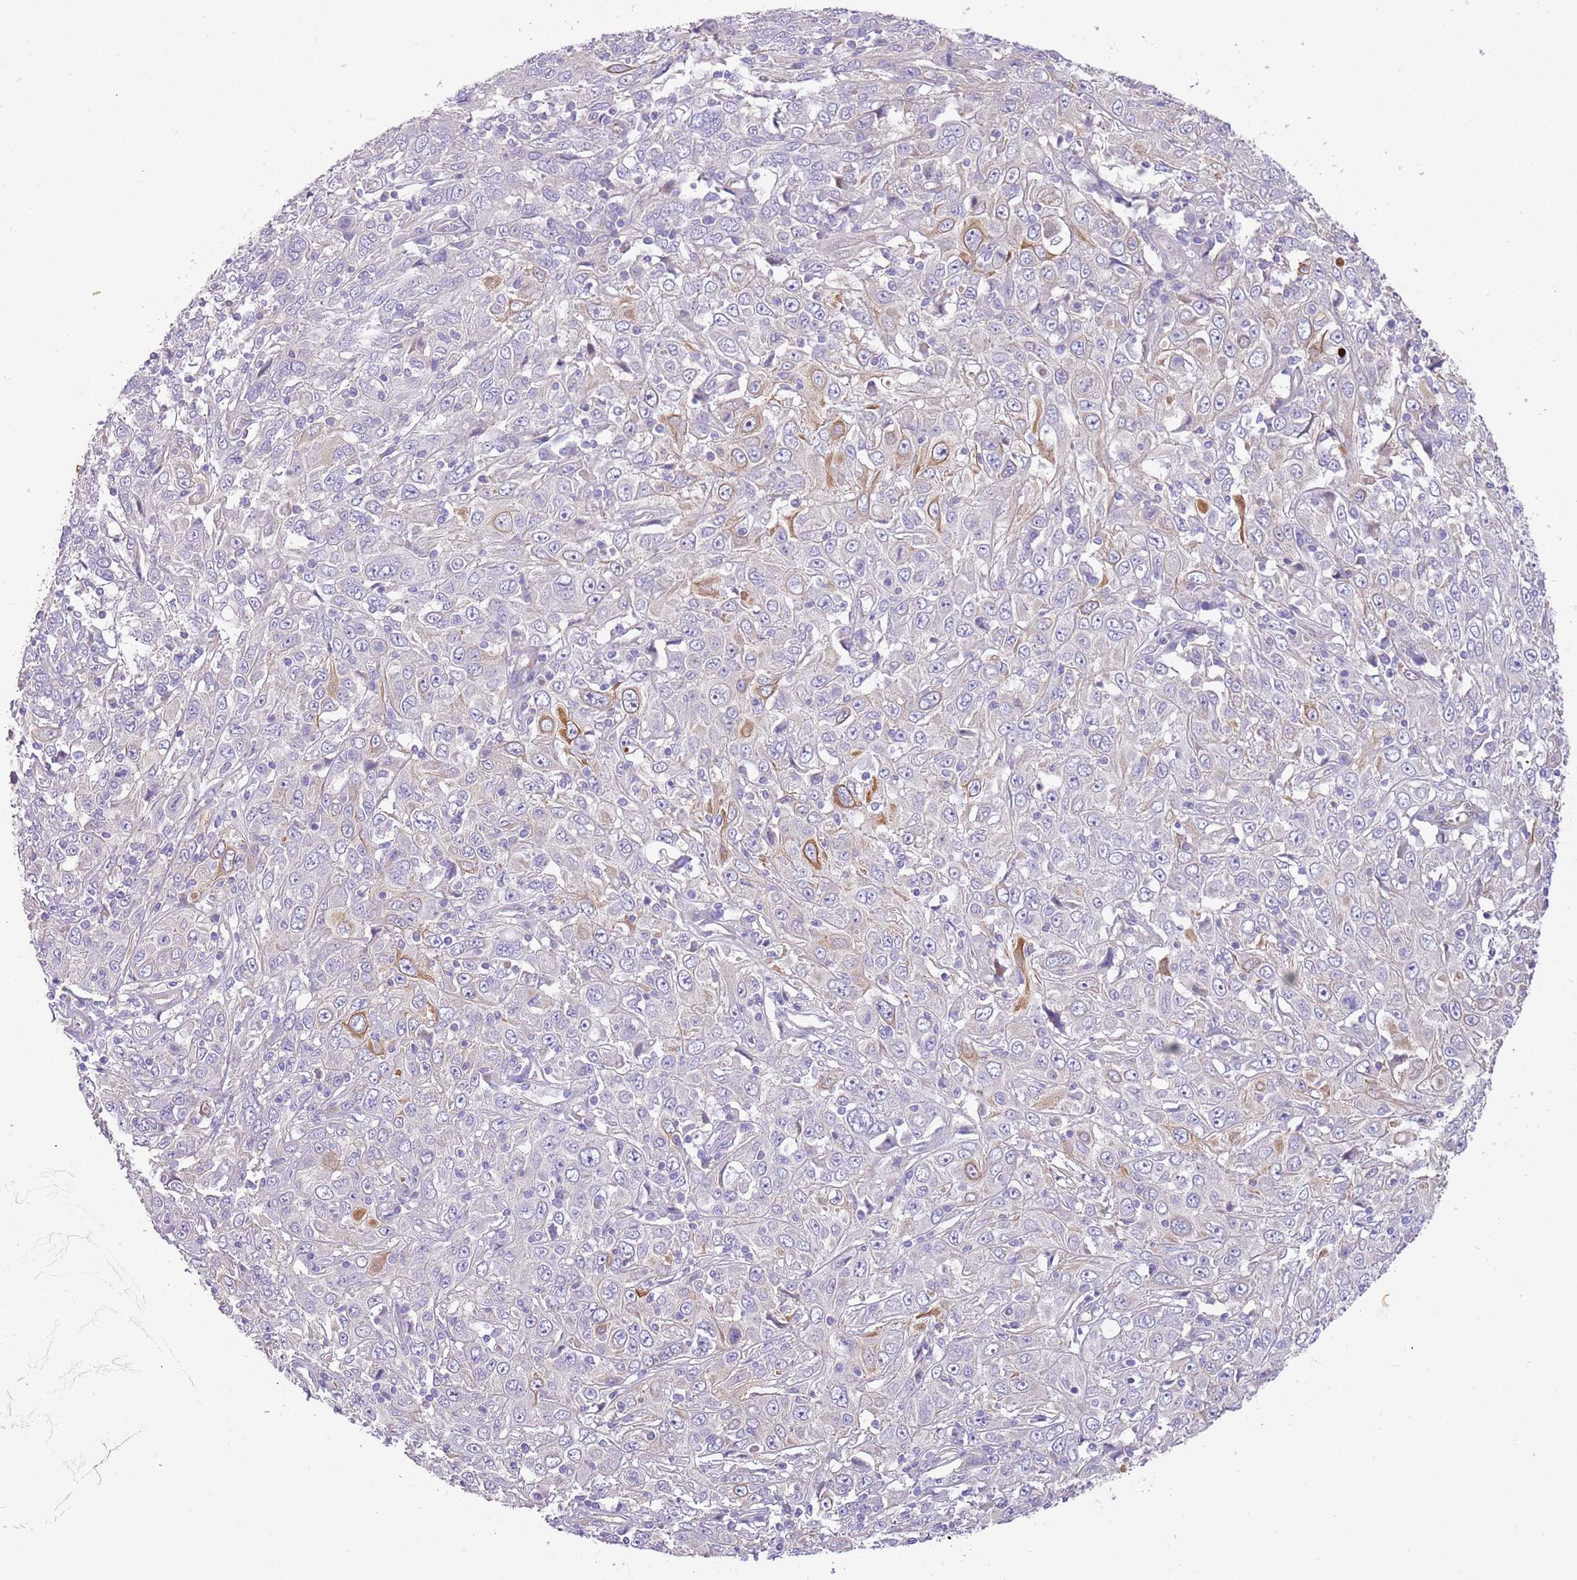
{"staining": {"intensity": "moderate", "quantity": "<25%", "location": "cytoplasmic/membranous"}, "tissue": "cervical cancer", "cell_type": "Tumor cells", "image_type": "cancer", "snomed": [{"axis": "morphology", "description": "Squamous cell carcinoma, NOS"}, {"axis": "topography", "description": "Cervix"}], "caption": "A brown stain shows moderate cytoplasmic/membranous expression of a protein in human cervical cancer (squamous cell carcinoma) tumor cells.", "gene": "SERINC3", "patient": {"sex": "female", "age": 46}}